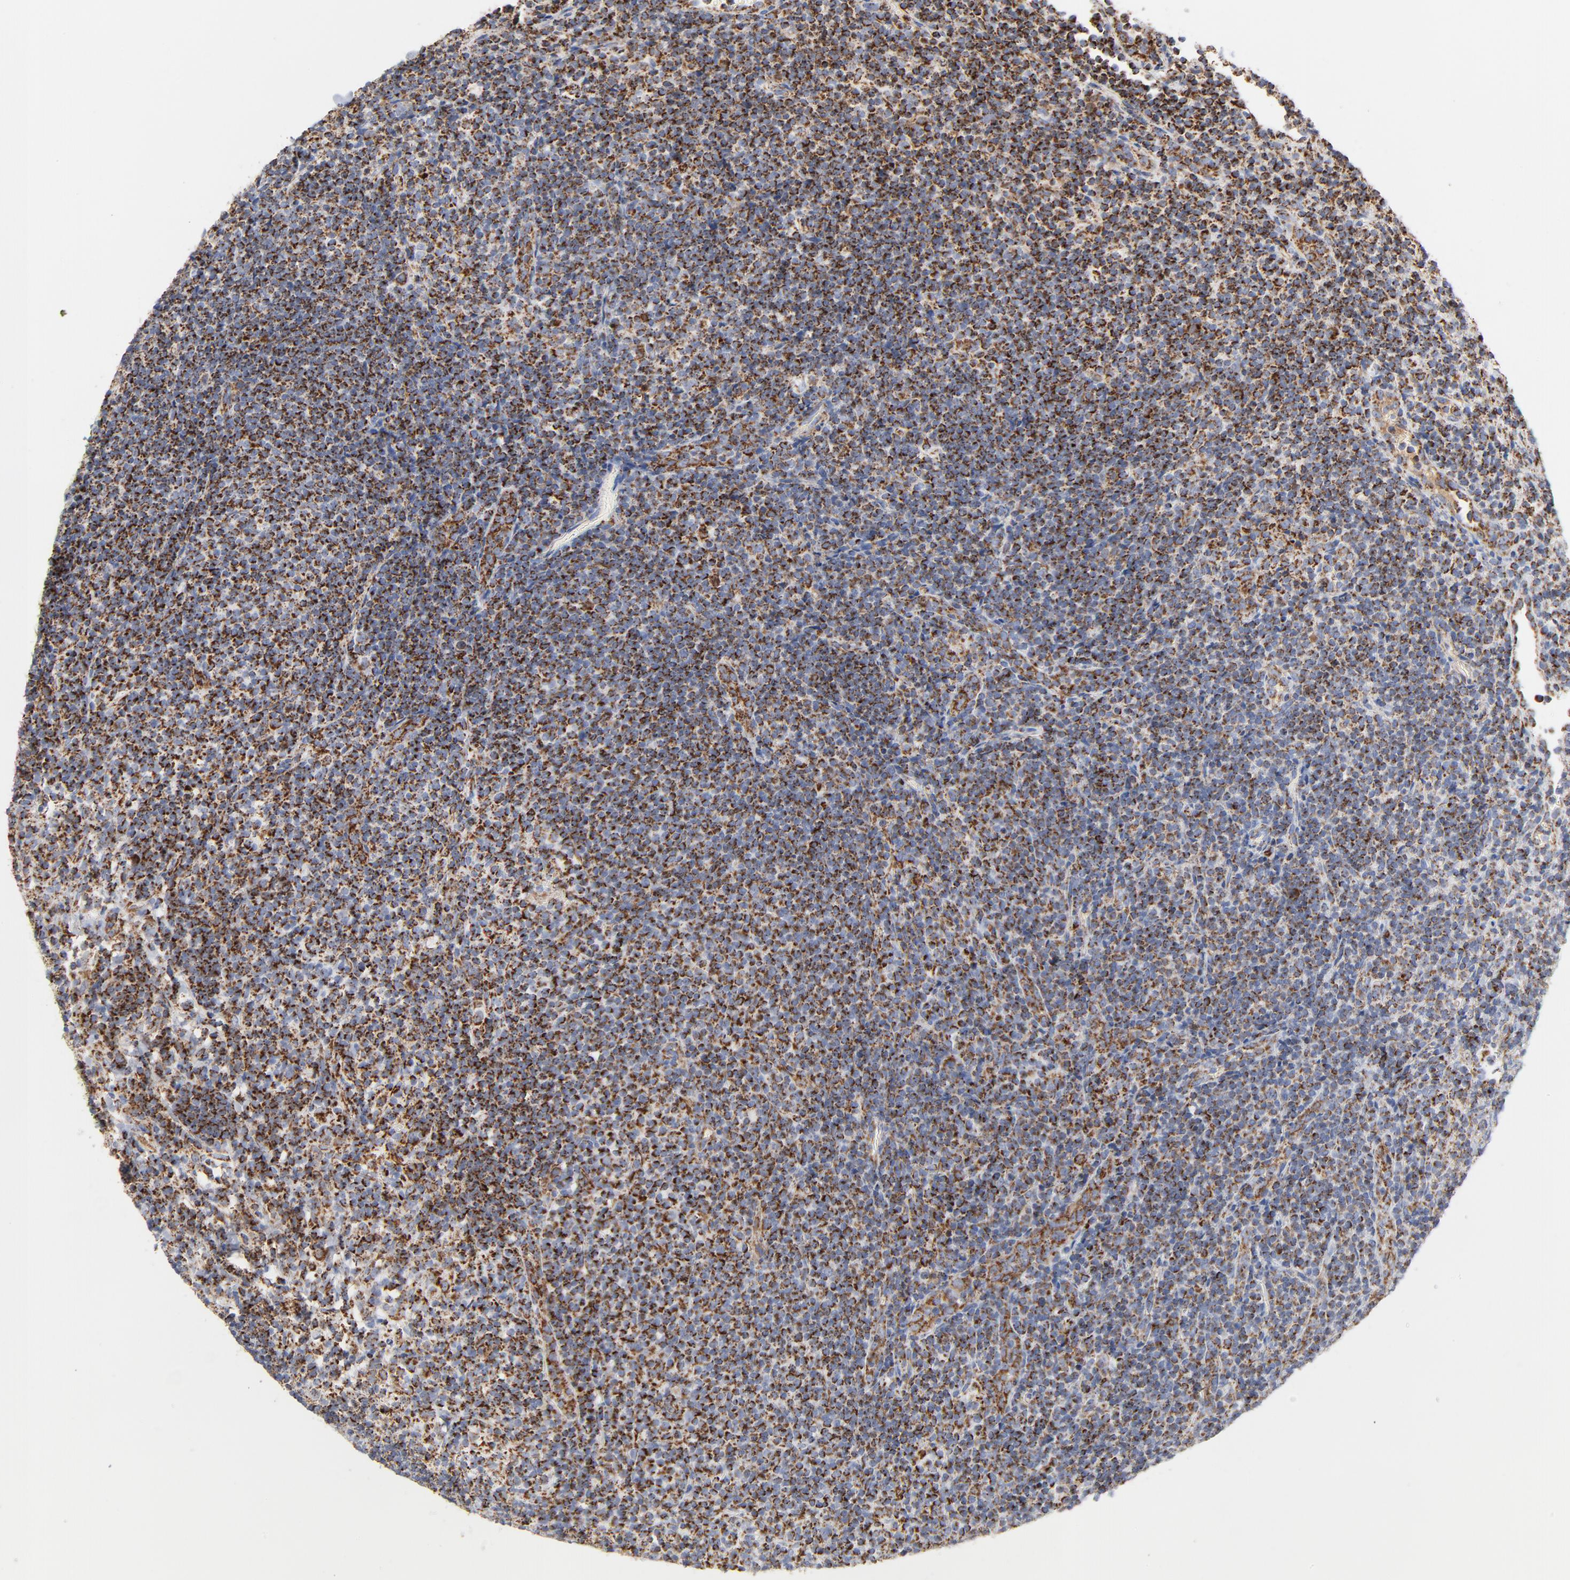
{"staining": {"intensity": "strong", "quantity": ">75%", "location": "cytoplasmic/membranous"}, "tissue": "lymphoma", "cell_type": "Tumor cells", "image_type": "cancer", "snomed": [{"axis": "morphology", "description": "Malignant lymphoma, non-Hodgkin's type, Low grade"}, {"axis": "topography", "description": "Lymph node"}], "caption": "Tumor cells display strong cytoplasmic/membranous expression in approximately >75% of cells in lymphoma. The protein is shown in brown color, while the nuclei are stained blue.", "gene": "DIABLO", "patient": {"sex": "female", "age": 76}}